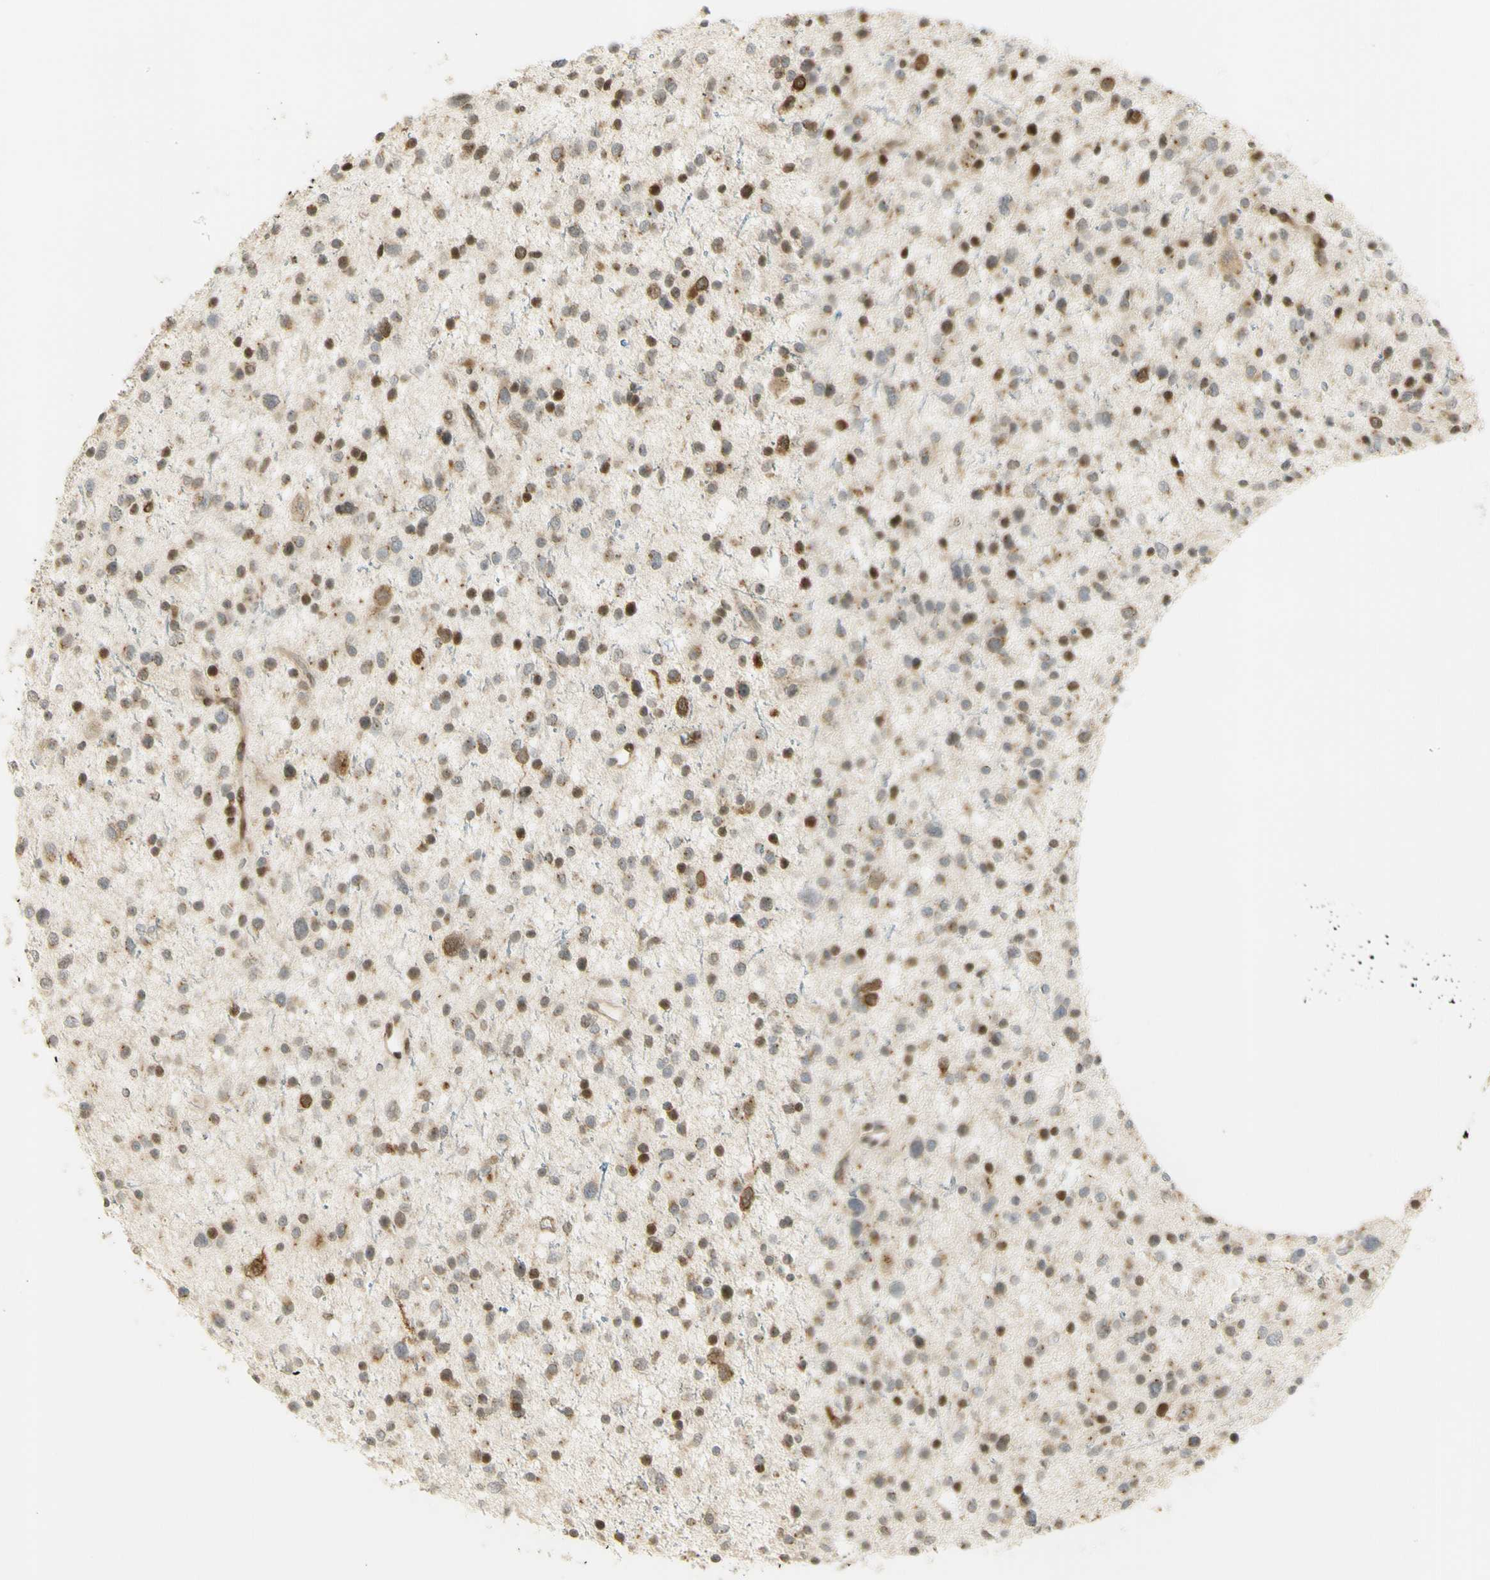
{"staining": {"intensity": "moderate", "quantity": ">75%", "location": "cytoplasmic/membranous,nuclear"}, "tissue": "glioma", "cell_type": "Tumor cells", "image_type": "cancer", "snomed": [{"axis": "morphology", "description": "Glioma, malignant, Low grade"}, {"axis": "topography", "description": "Brain"}], "caption": "DAB immunohistochemical staining of human glioma exhibits moderate cytoplasmic/membranous and nuclear protein expression in about >75% of tumor cells. (Brightfield microscopy of DAB IHC at high magnification).", "gene": "KIF11", "patient": {"sex": "female", "age": 37}}